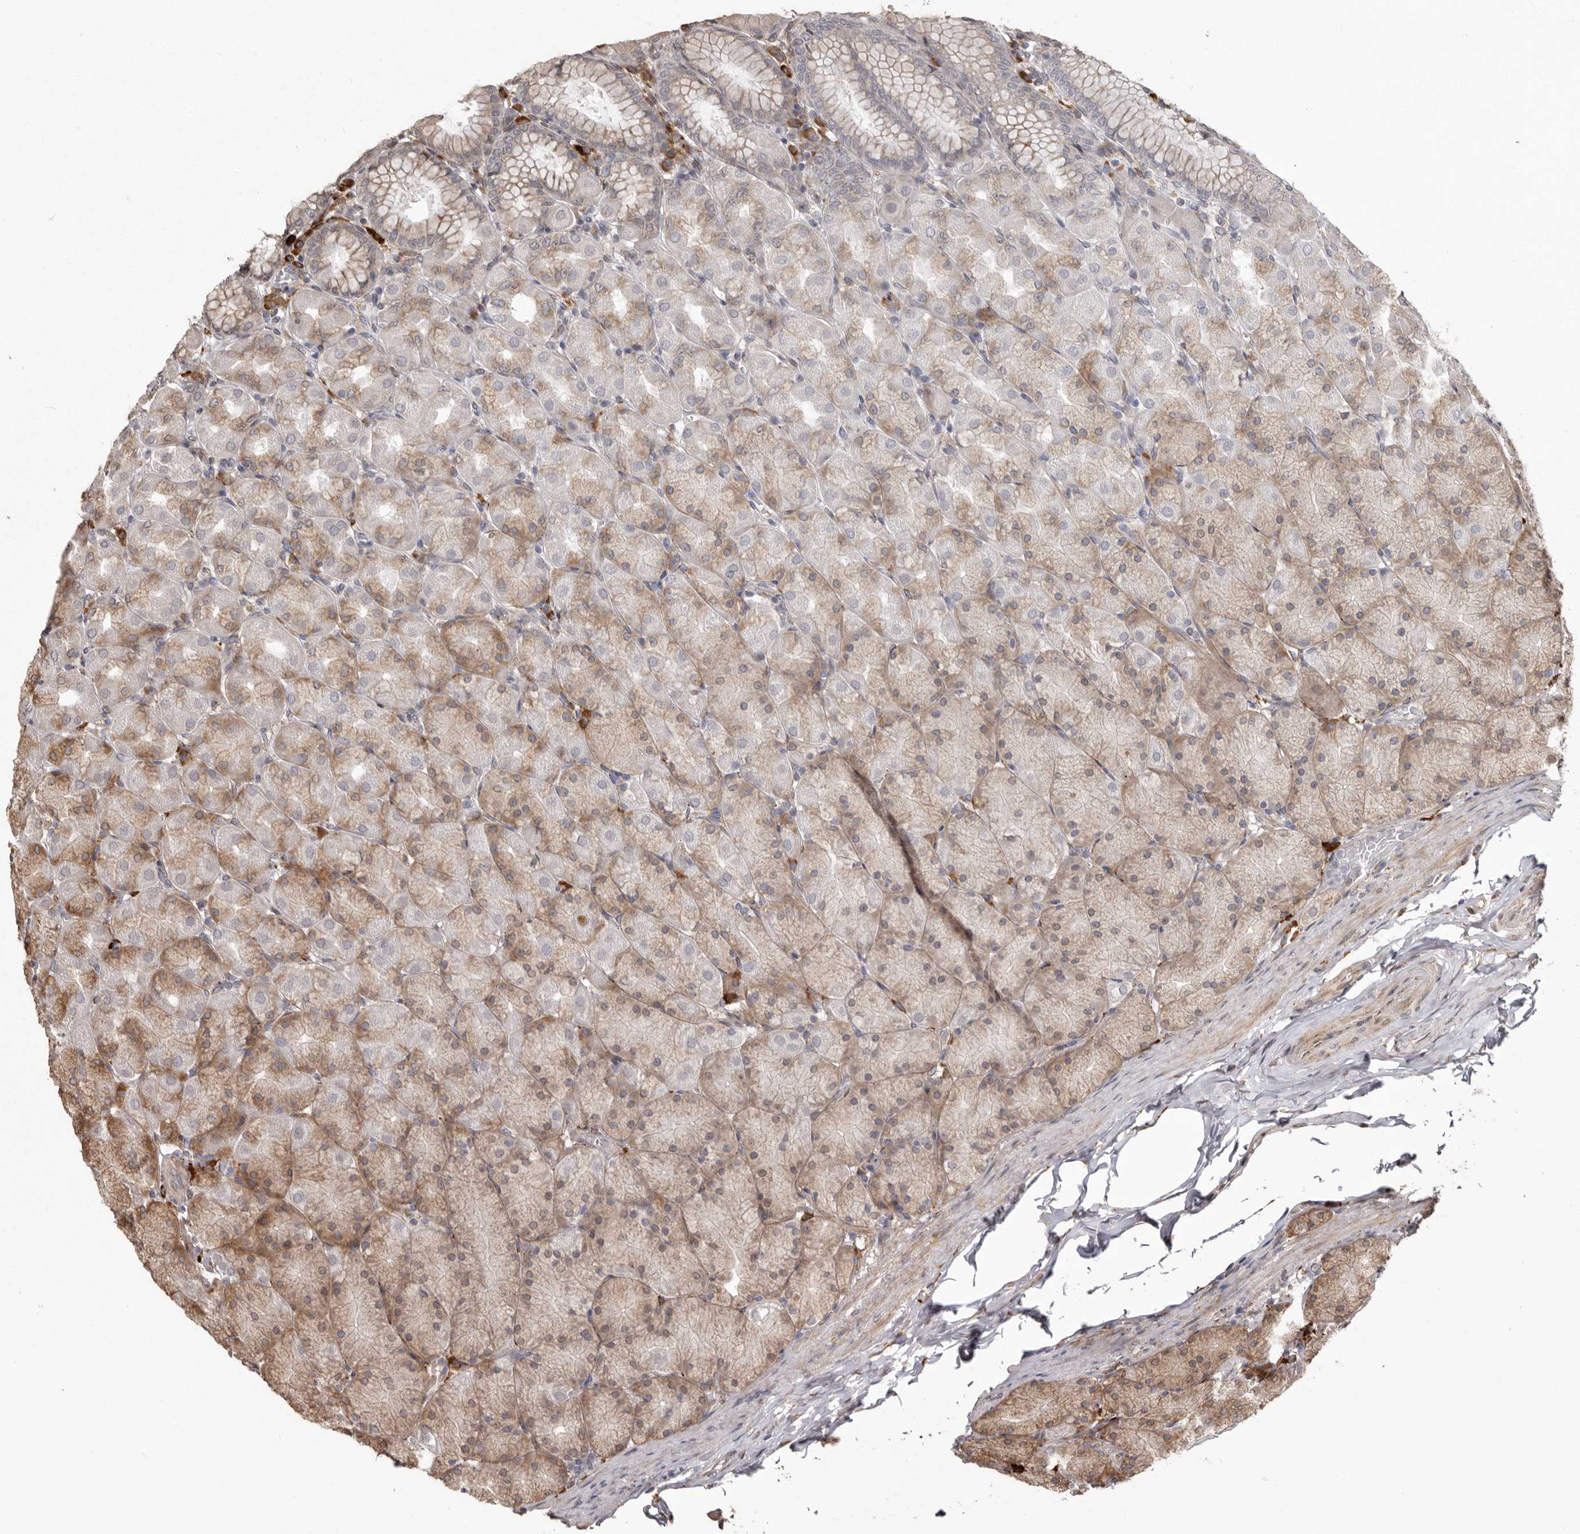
{"staining": {"intensity": "moderate", "quantity": "25%-75%", "location": "cytoplasmic/membranous"}, "tissue": "stomach", "cell_type": "Glandular cells", "image_type": "normal", "snomed": [{"axis": "morphology", "description": "Normal tissue, NOS"}, {"axis": "topography", "description": "Stomach, upper"}], "caption": "A medium amount of moderate cytoplasmic/membranous positivity is appreciated in about 25%-75% of glandular cells in benign stomach.", "gene": "NUP43", "patient": {"sex": "female", "age": 56}}